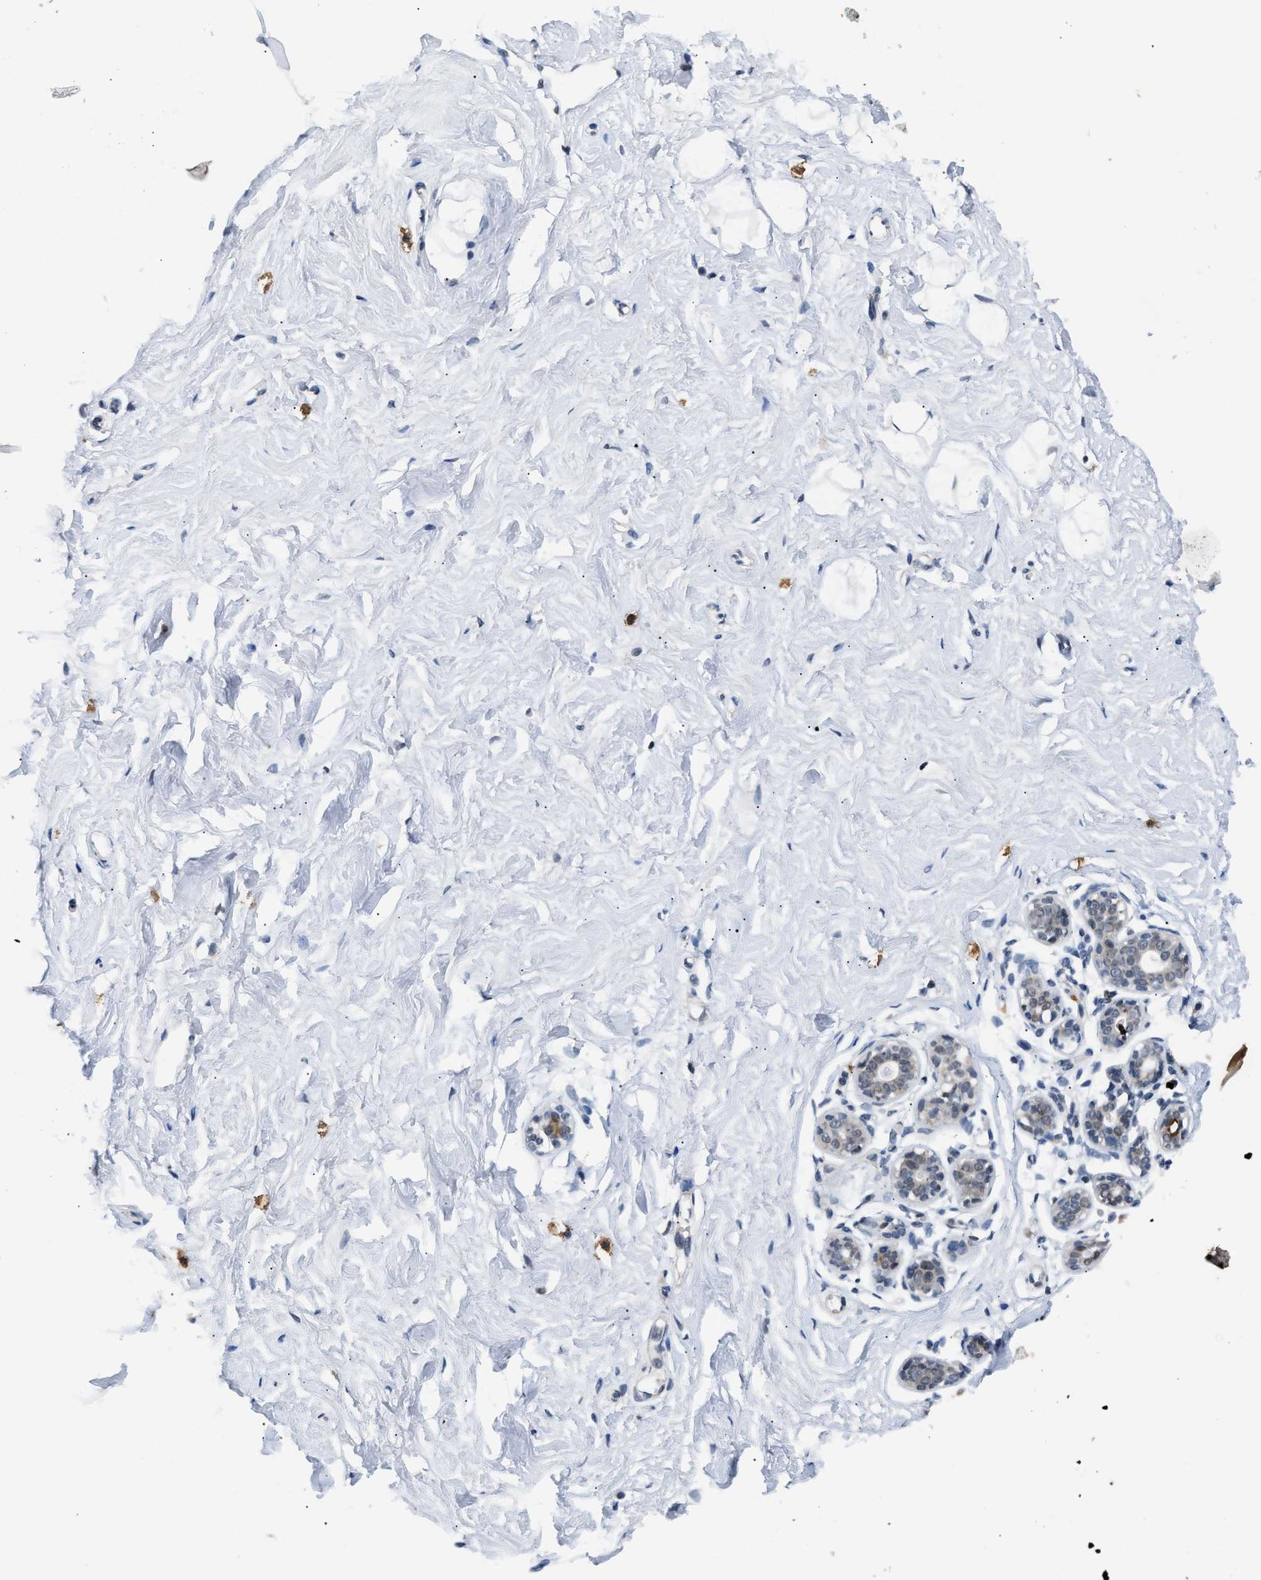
{"staining": {"intensity": "negative", "quantity": "none", "location": "none"}, "tissue": "breast", "cell_type": "Adipocytes", "image_type": "normal", "snomed": [{"axis": "morphology", "description": "Normal tissue, NOS"}, {"axis": "topography", "description": "Breast"}], "caption": "IHC histopathology image of normal breast: human breast stained with DAB demonstrates no significant protein staining in adipocytes.", "gene": "TXNRD3", "patient": {"sex": "female", "age": 23}}